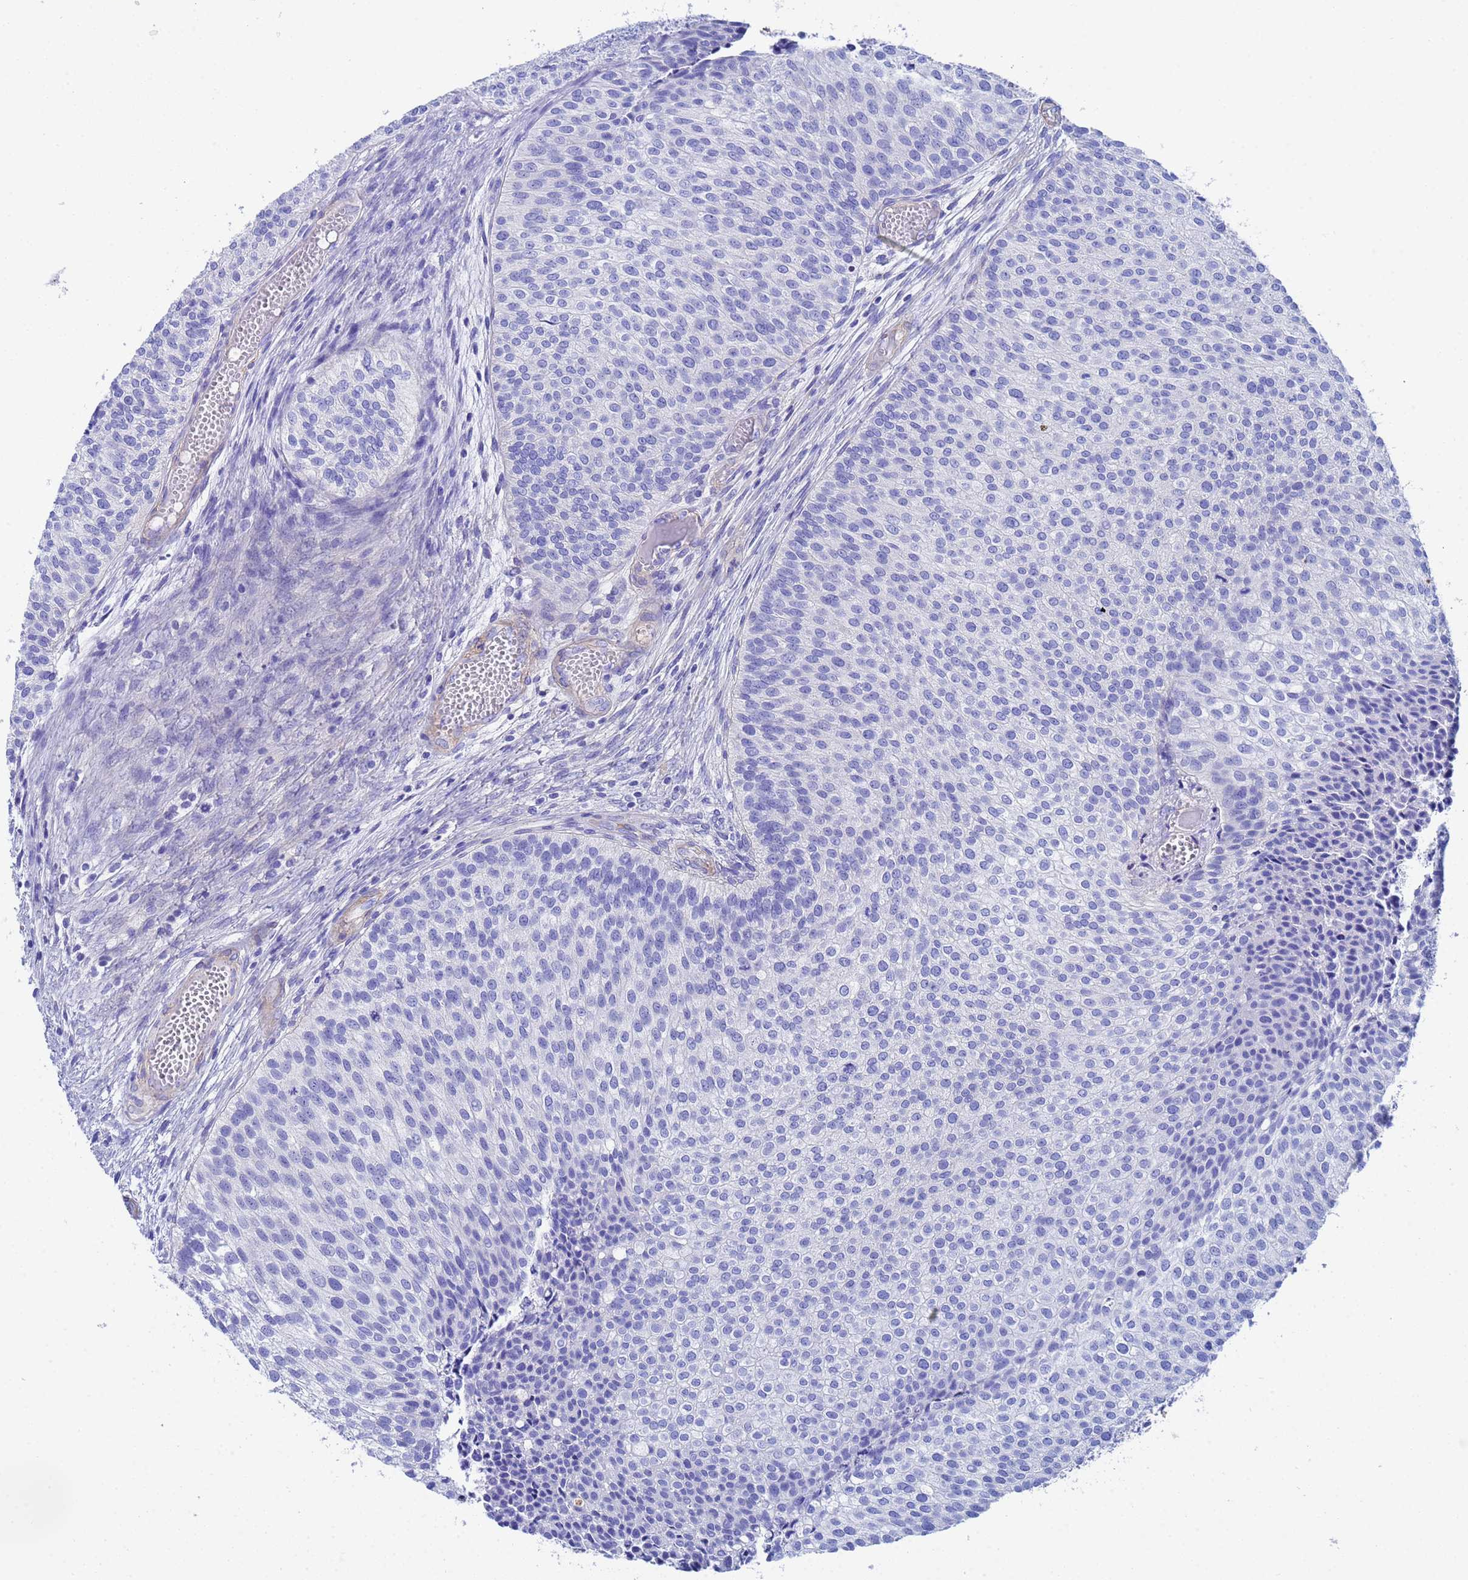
{"staining": {"intensity": "negative", "quantity": "none", "location": "none"}, "tissue": "urothelial cancer", "cell_type": "Tumor cells", "image_type": "cancer", "snomed": [{"axis": "morphology", "description": "Urothelial carcinoma, Low grade"}, {"axis": "topography", "description": "Urinary bladder"}], "caption": "This histopathology image is of urothelial carcinoma (low-grade) stained with IHC to label a protein in brown with the nuclei are counter-stained blue. There is no expression in tumor cells.", "gene": "CST4", "patient": {"sex": "male", "age": 84}}